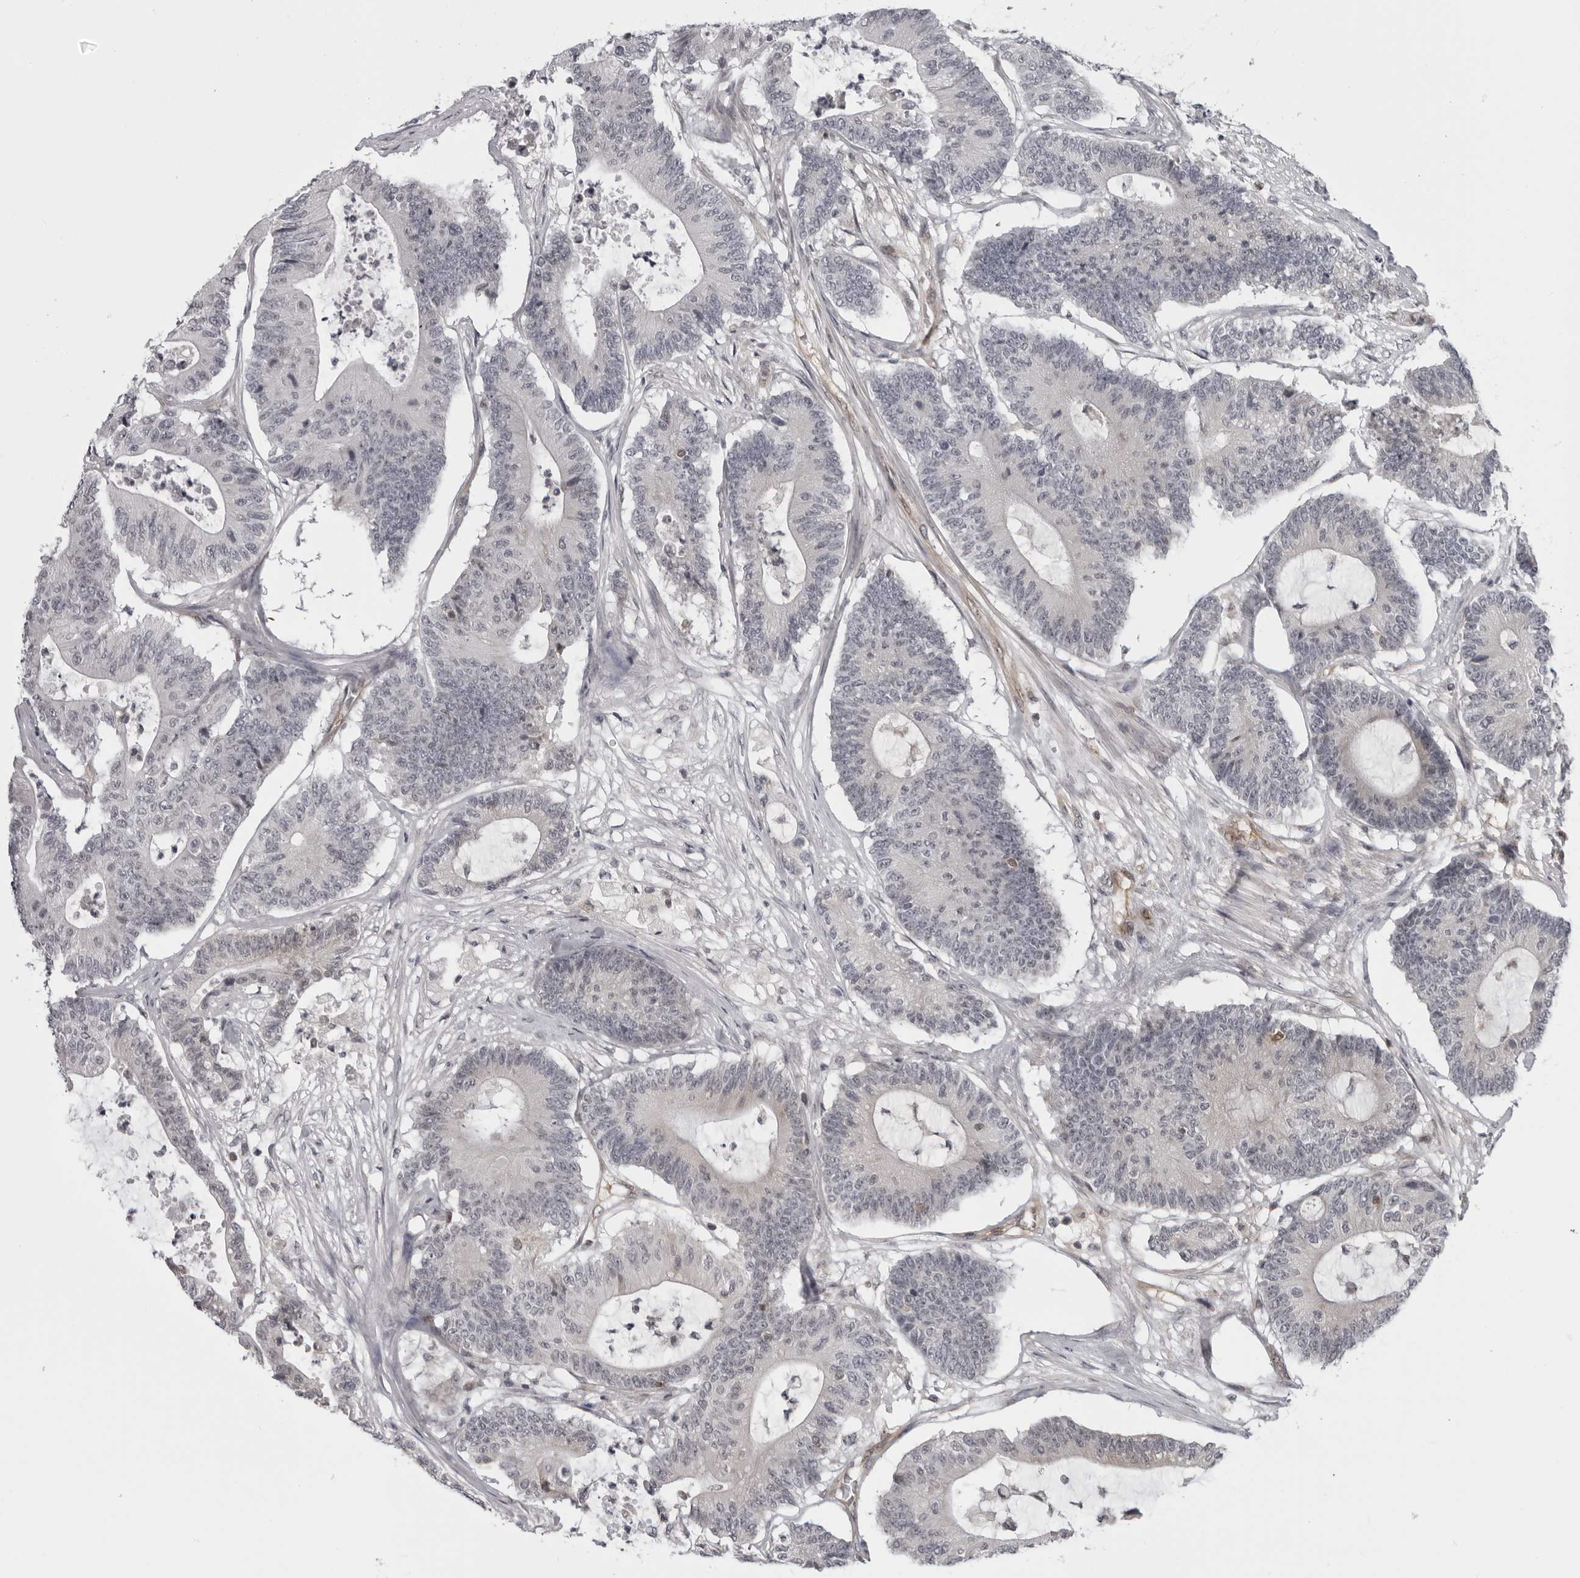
{"staining": {"intensity": "negative", "quantity": "none", "location": "none"}, "tissue": "colorectal cancer", "cell_type": "Tumor cells", "image_type": "cancer", "snomed": [{"axis": "morphology", "description": "Adenocarcinoma, NOS"}, {"axis": "topography", "description": "Colon"}], "caption": "Immunohistochemical staining of colorectal adenocarcinoma shows no significant positivity in tumor cells.", "gene": "MAPK12", "patient": {"sex": "female", "age": 84}}